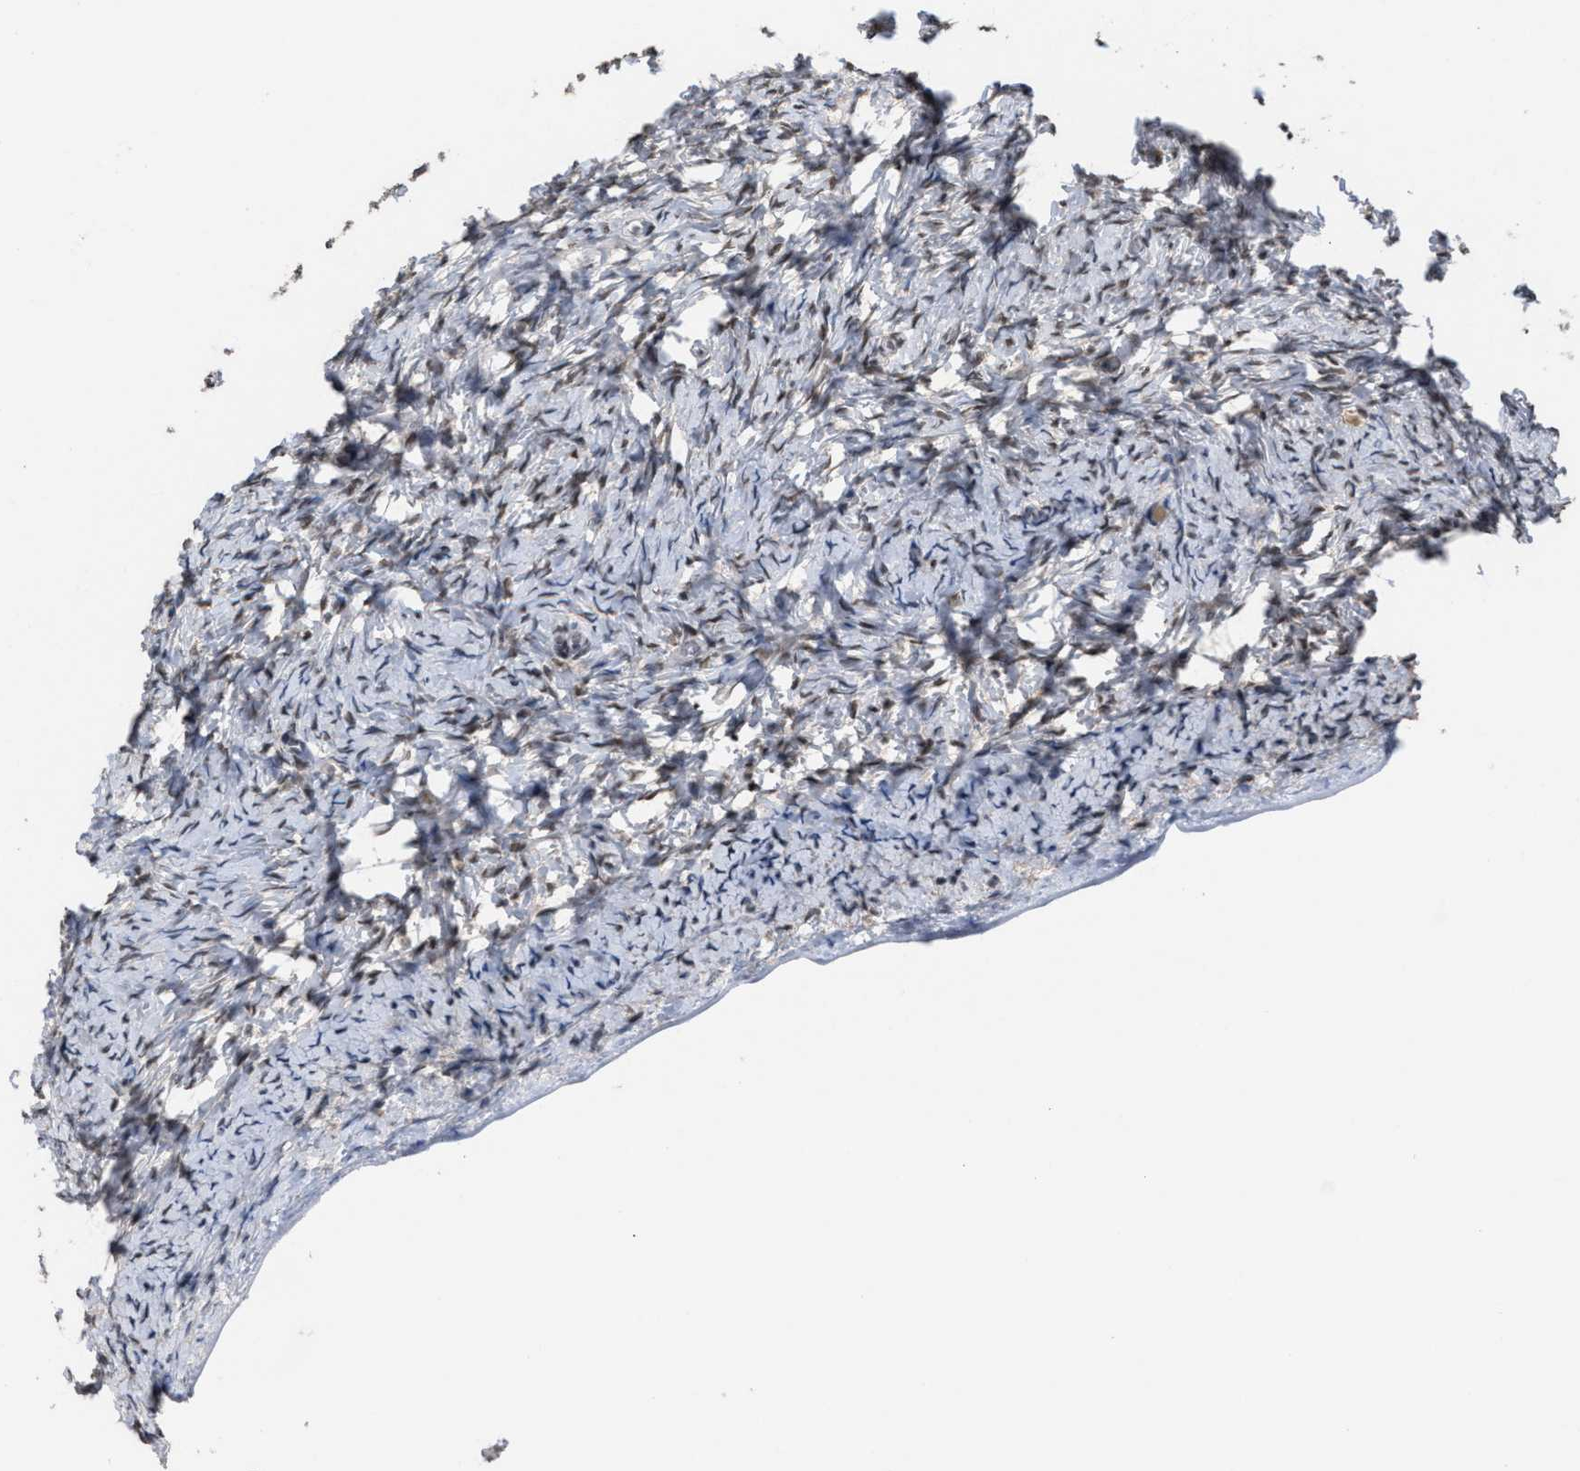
{"staining": {"intensity": "weak", "quantity": "25%-75%", "location": "nuclear"}, "tissue": "ovary", "cell_type": "Ovarian stroma cells", "image_type": "normal", "snomed": [{"axis": "morphology", "description": "Normal tissue, NOS"}, {"axis": "topography", "description": "Ovary"}], "caption": "The image displays a brown stain indicating the presence of a protein in the nuclear of ovarian stroma cells in ovary. (Stains: DAB (3,3'-diaminobenzidine) in brown, nuclei in blue, Microscopy: brightfield microscopy at high magnification).", "gene": "C9orf78", "patient": {"sex": "female", "age": 27}}